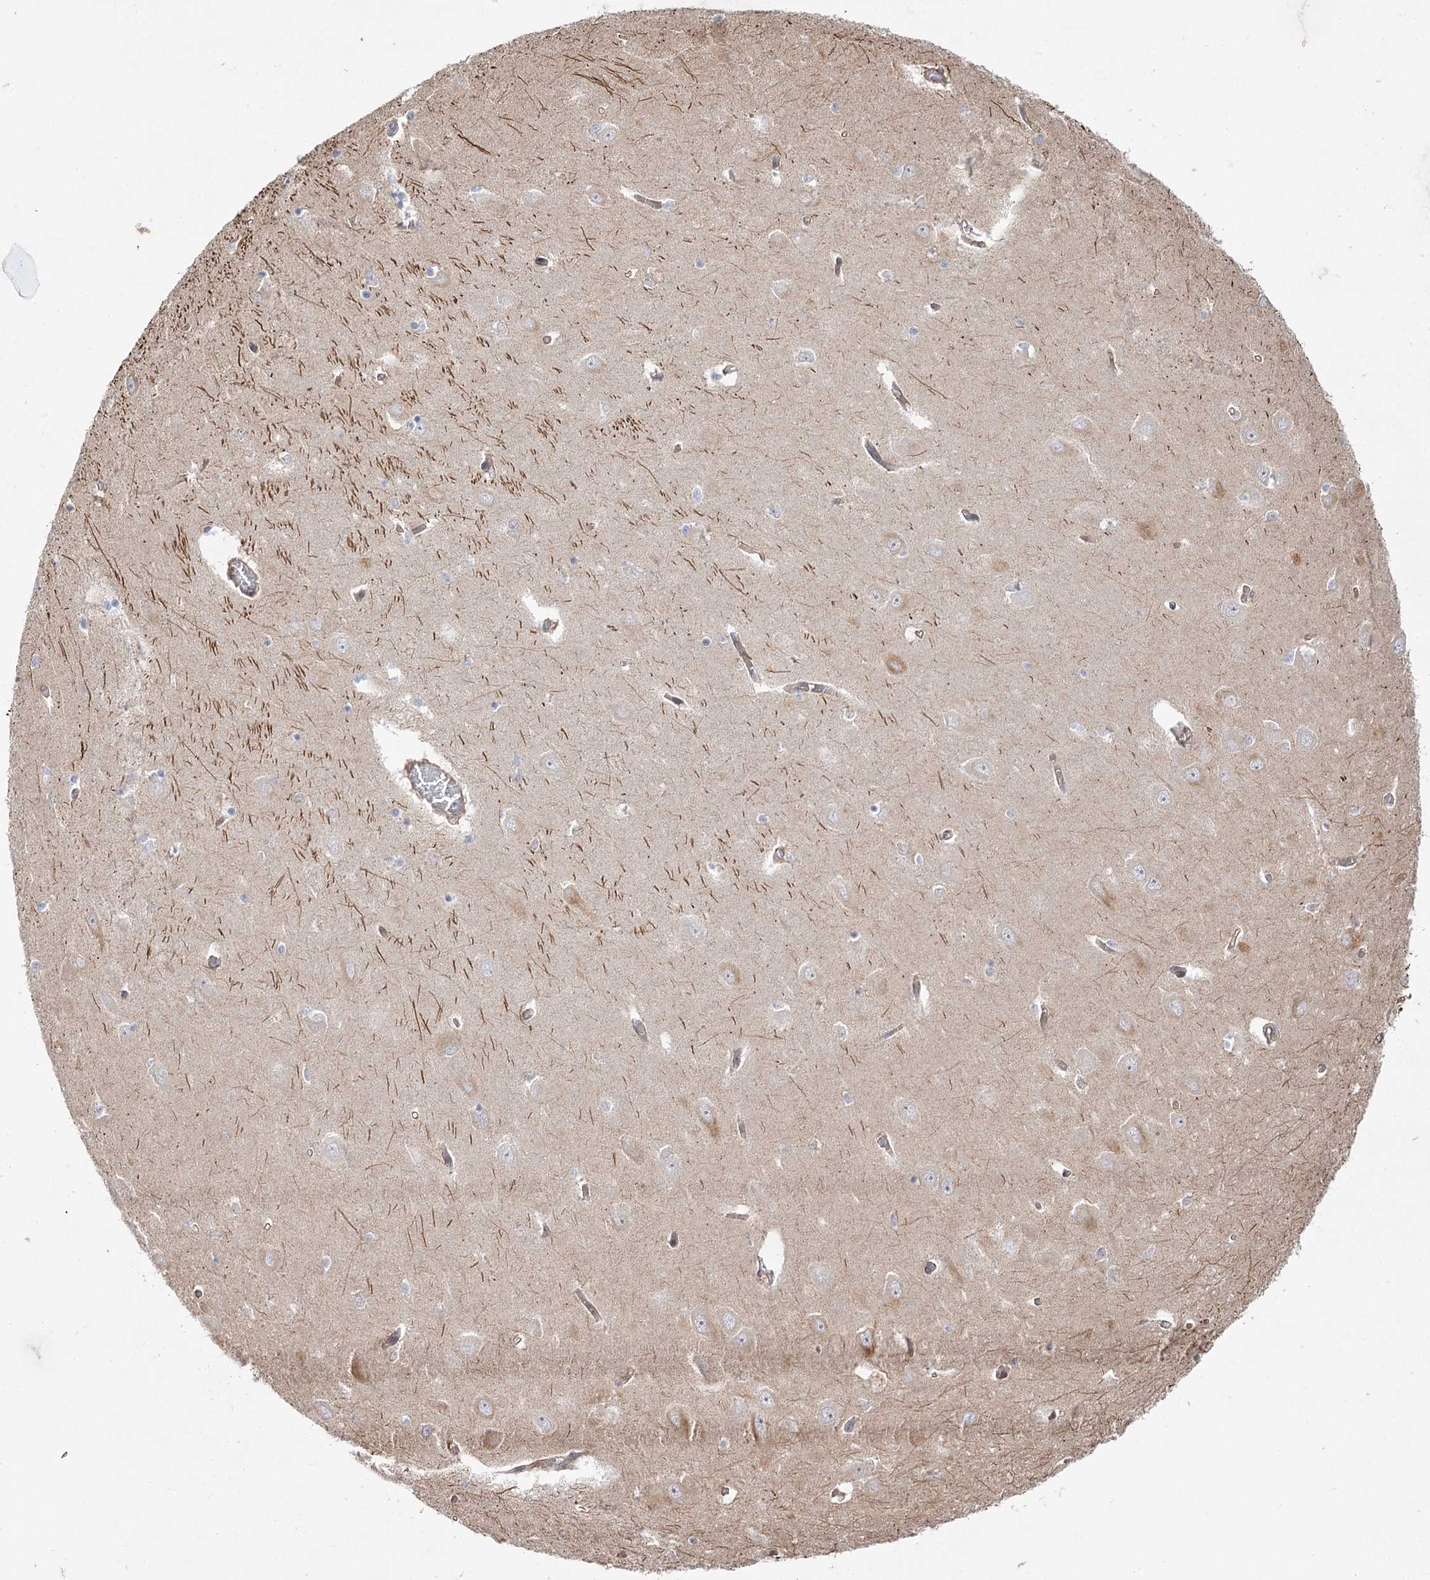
{"staining": {"intensity": "negative", "quantity": "none", "location": "none"}, "tissue": "hippocampus", "cell_type": "Glial cells", "image_type": "normal", "snomed": [{"axis": "morphology", "description": "Normal tissue, NOS"}, {"axis": "topography", "description": "Hippocampus"}], "caption": "There is no significant positivity in glial cells of hippocampus. (Stains: DAB immunohistochemistry (IHC) with hematoxylin counter stain, Microscopy: brightfield microscopy at high magnification).", "gene": "ZFYVE16", "patient": {"sex": "male", "age": 70}}